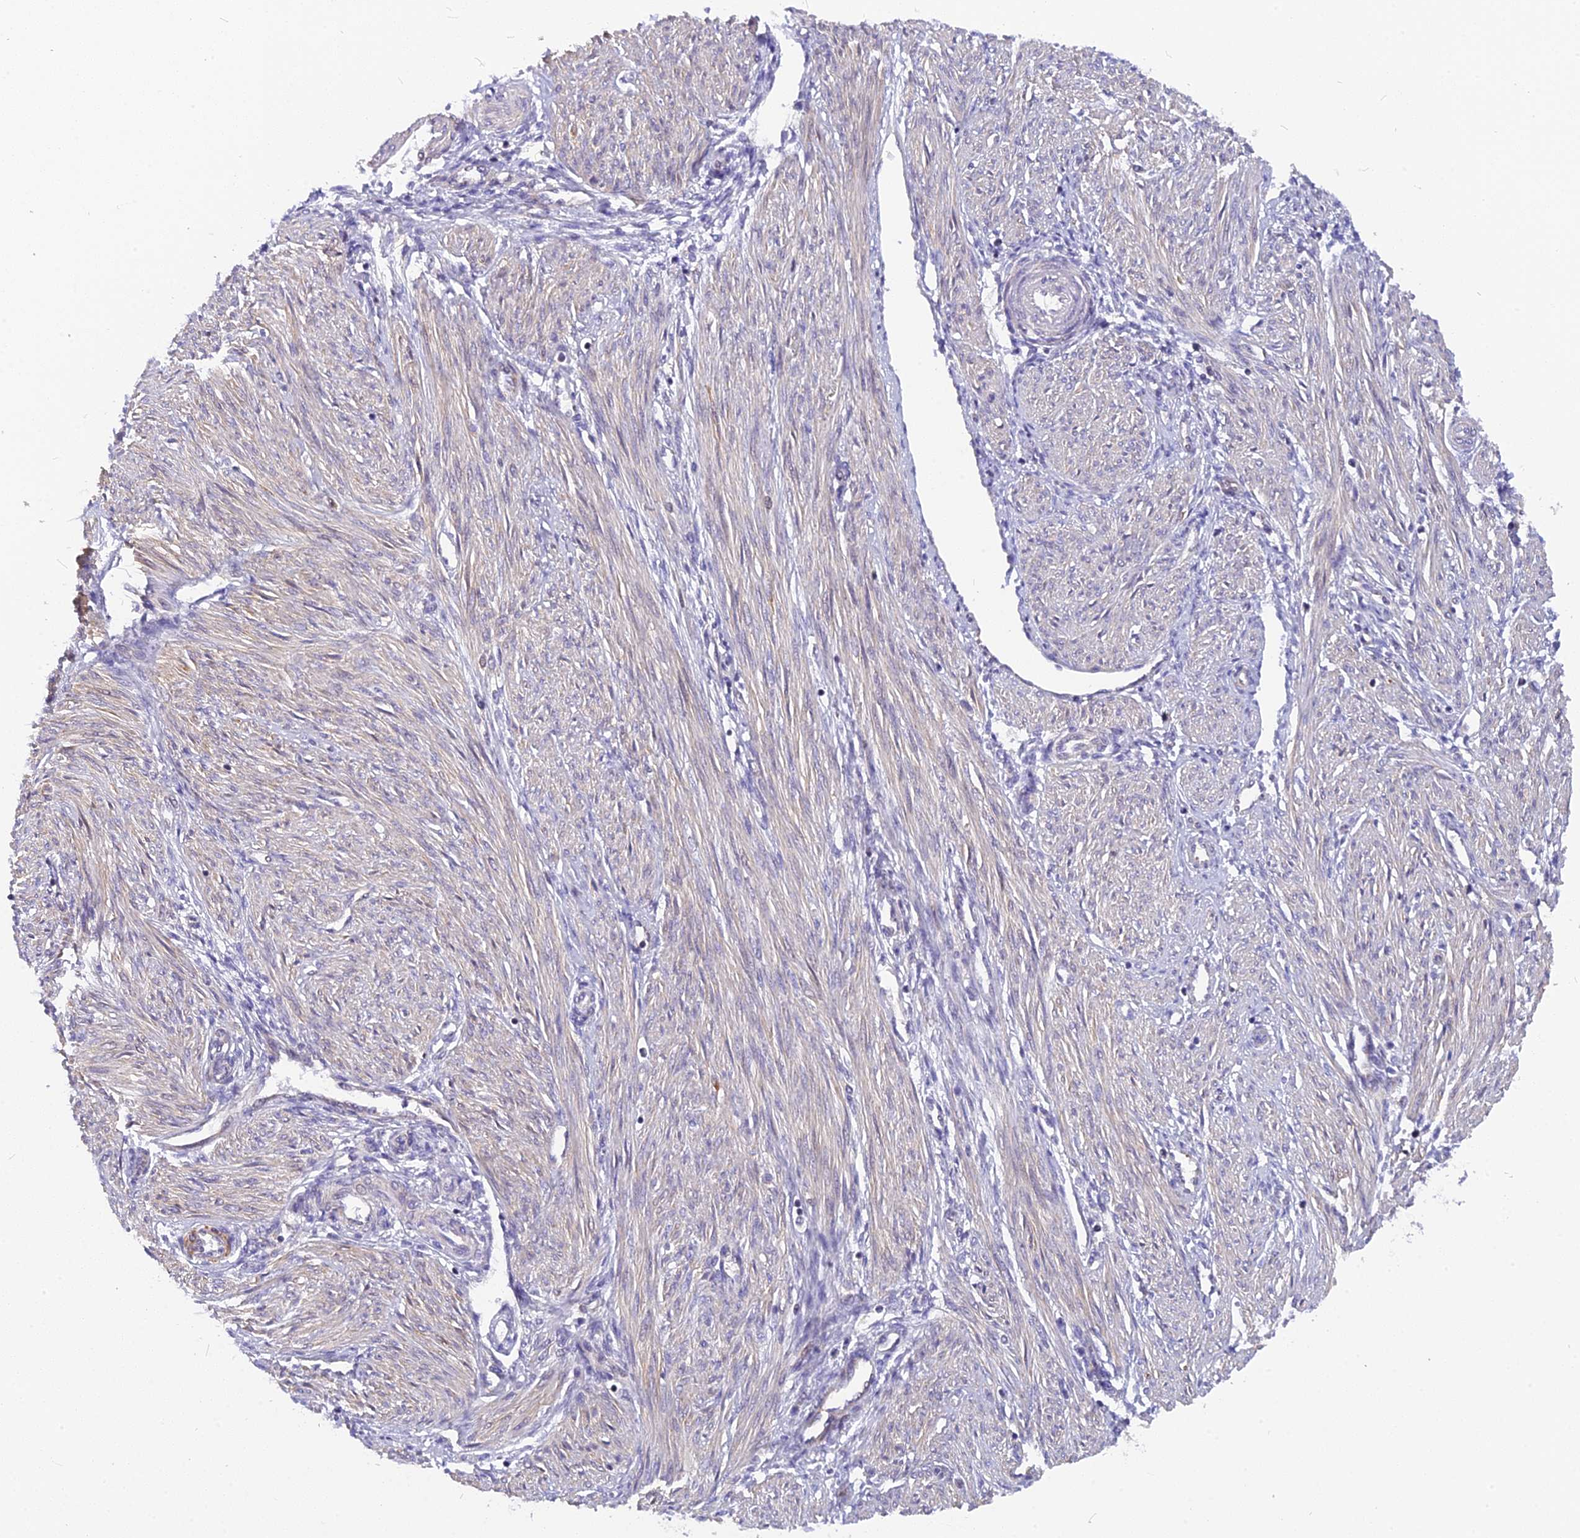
{"staining": {"intensity": "negative", "quantity": "none", "location": "none"}, "tissue": "endometrium", "cell_type": "Cells in endometrial stroma", "image_type": "normal", "snomed": [{"axis": "morphology", "description": "Normal tissue, NOS"}, {"axis": "topography", "description": "Endometrium"}], "caption": "IHC of benign human endometrium displays no expression in cells in endometrial stroma. (DAB (3,3'-diaminobenzidine) IHC, high magnification).", "gene": "CMC1", "patient": {"sex": "female", "age": 53}}